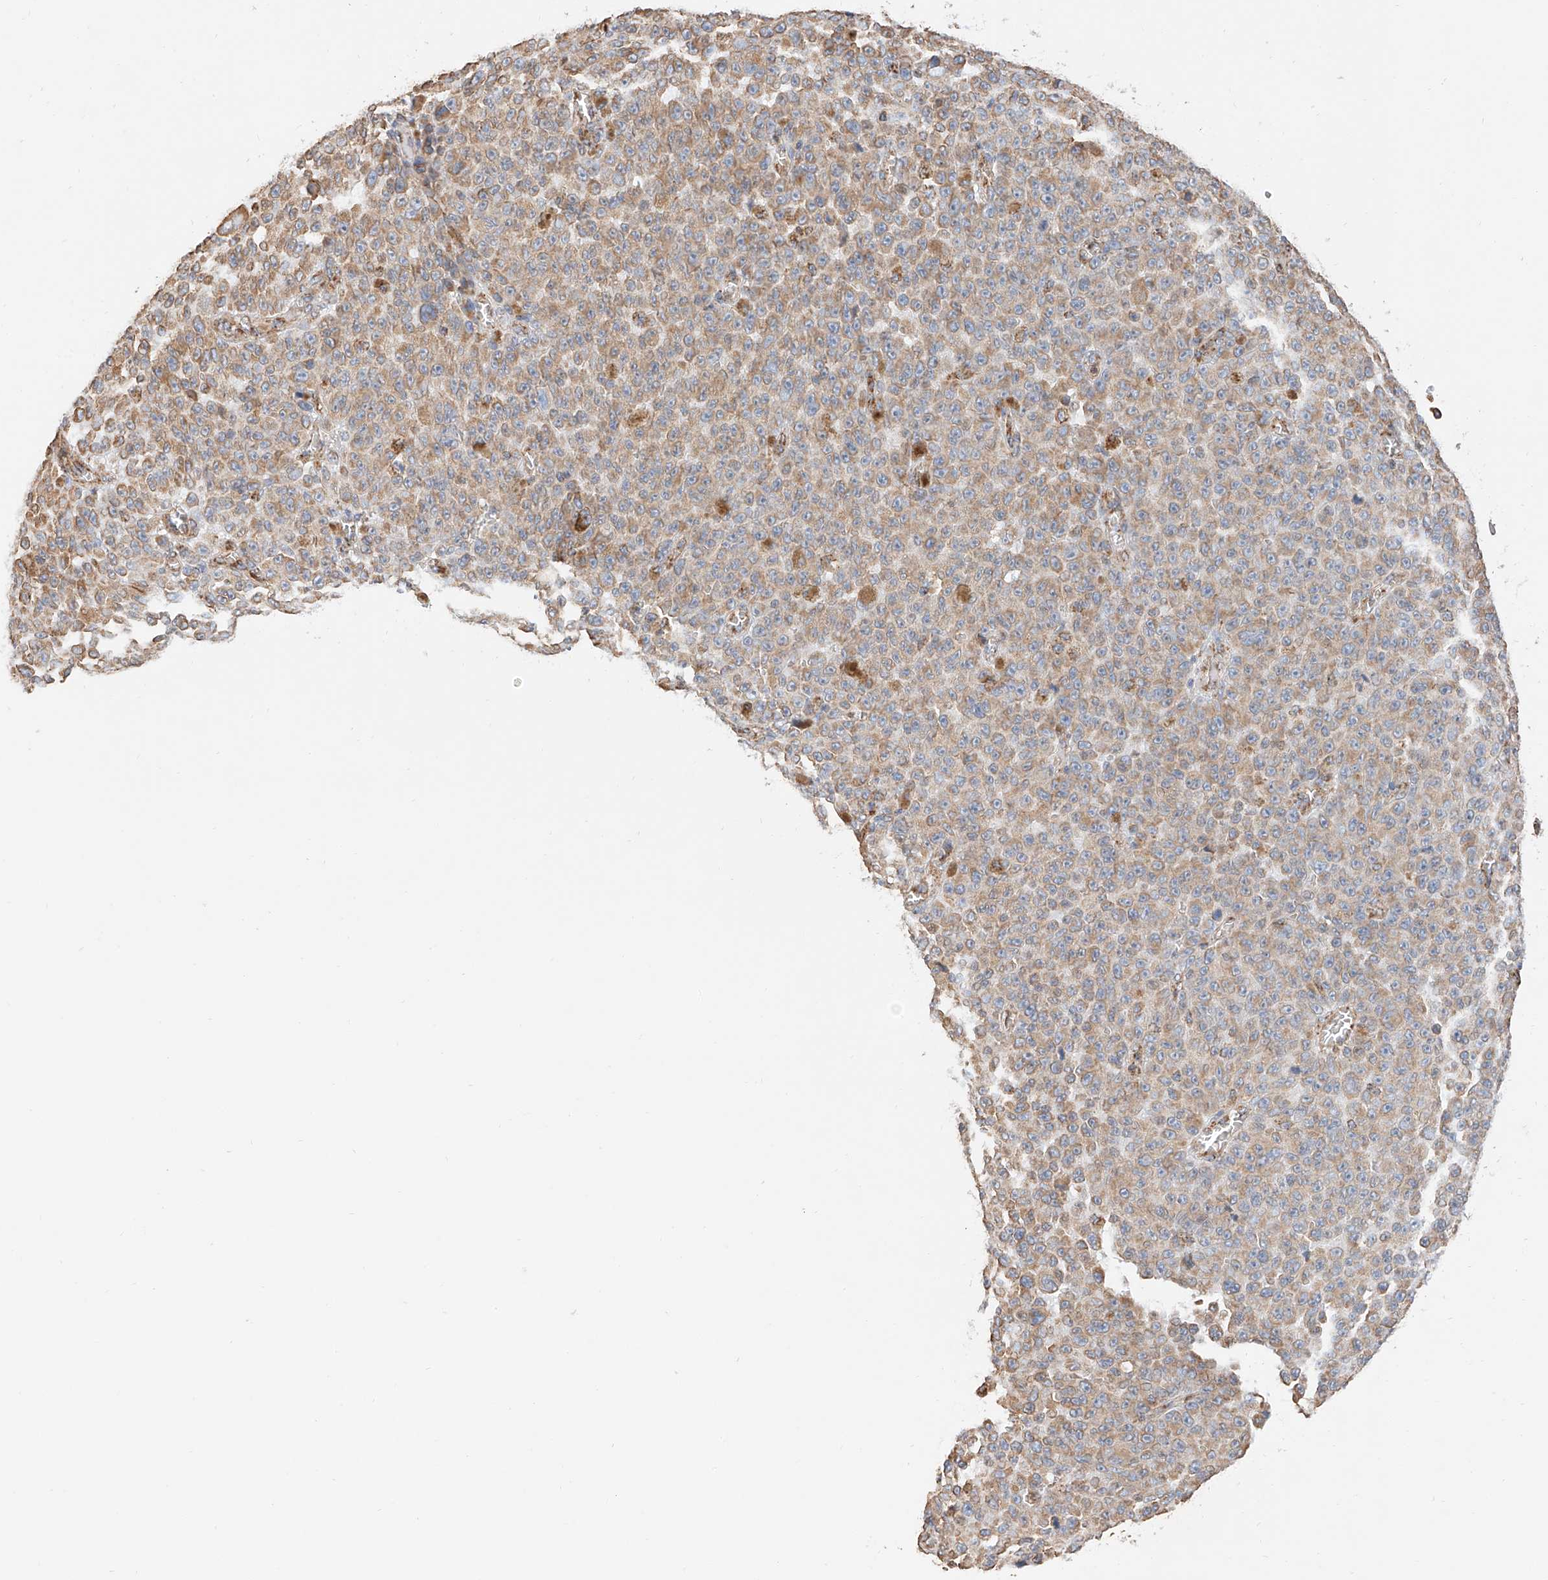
{"staining": {"intensity": "weak", "quantity": ">75%", "location": "cytoplasmic/membranous"}, "tissue": "melanoma", "cell_type": "Tumor cells", "image_type": "cancer", "snomed": [{"axis": "morphology", "description": "Malignant melanoma, NOS"}, {"axis": "topography", "description": "Skin"}], "caption": "There is low levels of weak cytoplasmic/membranous staining in tumor cells of malignant melanoma, as demonstrated by immunohistochemical staining (brown color).", "gene": "NDUFV3", "patient": {"sex": "female", "age": 82}}